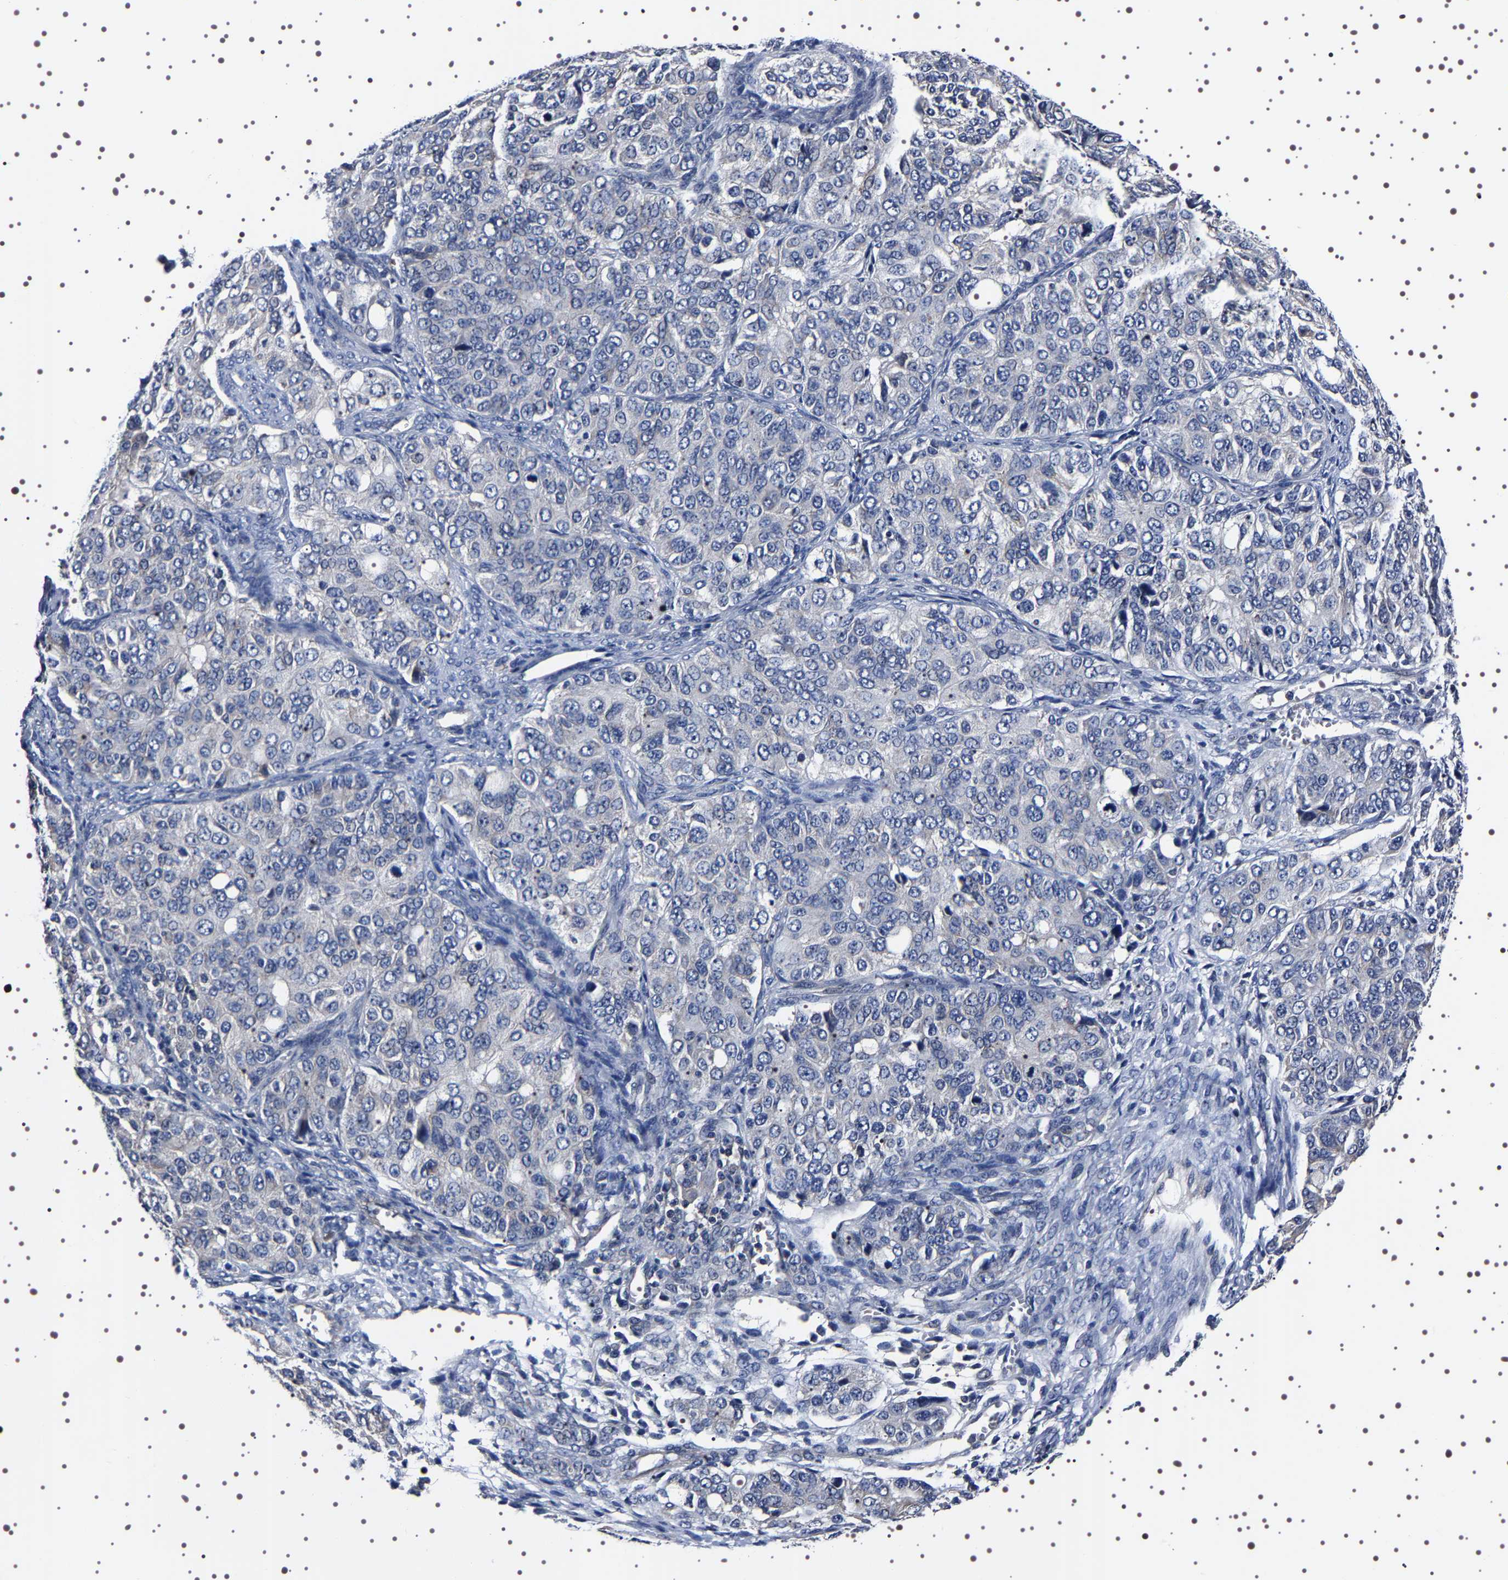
{"staining": {"intensity": "weak", "quantity": "<25%", "location": "cytoplasmic/membranous"}, "tissue": "ovarian cancer", "cell_type": "Tumor cells", "image_type": "cancer", "snomed": [{"axis": "morphology", "description": "Carcinoma, endometroid"}, {"axis": "topography", "description": "Ovary"}], "caption": "Immunohistochemical staining of ovarian cancer reveals no significant positivity in tumor cells.", "gene": "TARBP1", "patient": {"sex": "female", "age": 51}}